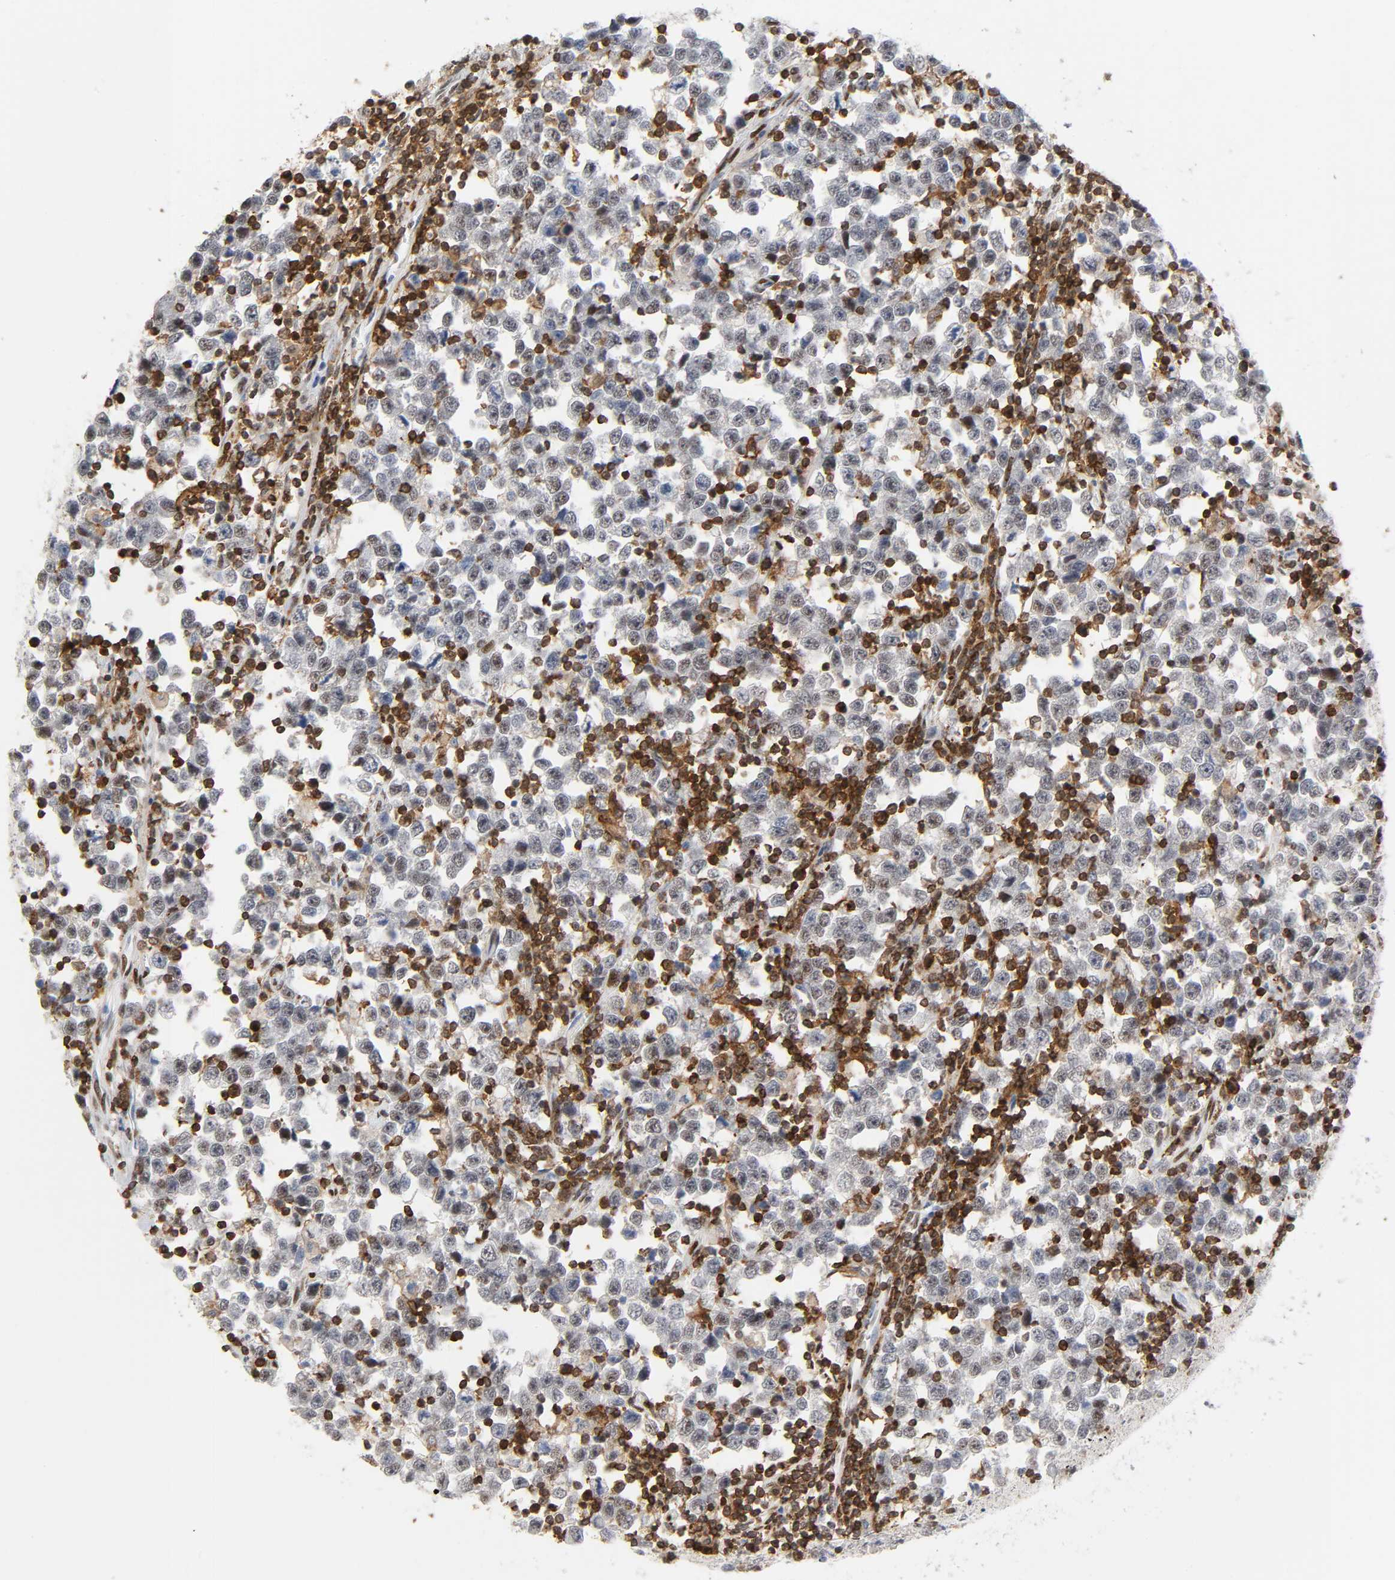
{"staining": {"intensity": "weak", "quantity": "25%-75%", "location": "nuclear"}, "tissue": "testis cancer", "cell_type": "Tumor cells", "image_type": "cancer", "snomed": [{"axis": "morphology", "description": "Seminoma, NOS"}, {"axis": "topography", "description": "Testis"}], "caption": "This histopathology image displays testis cancer (seminoma) stained with IHC to label a protein in brown. The nuclear of tumor cells show weak positivity for the protein. Nuclei are counter-stained blue.", "gene": "WAS", "patient": {"sex": "male", "age": 43}}